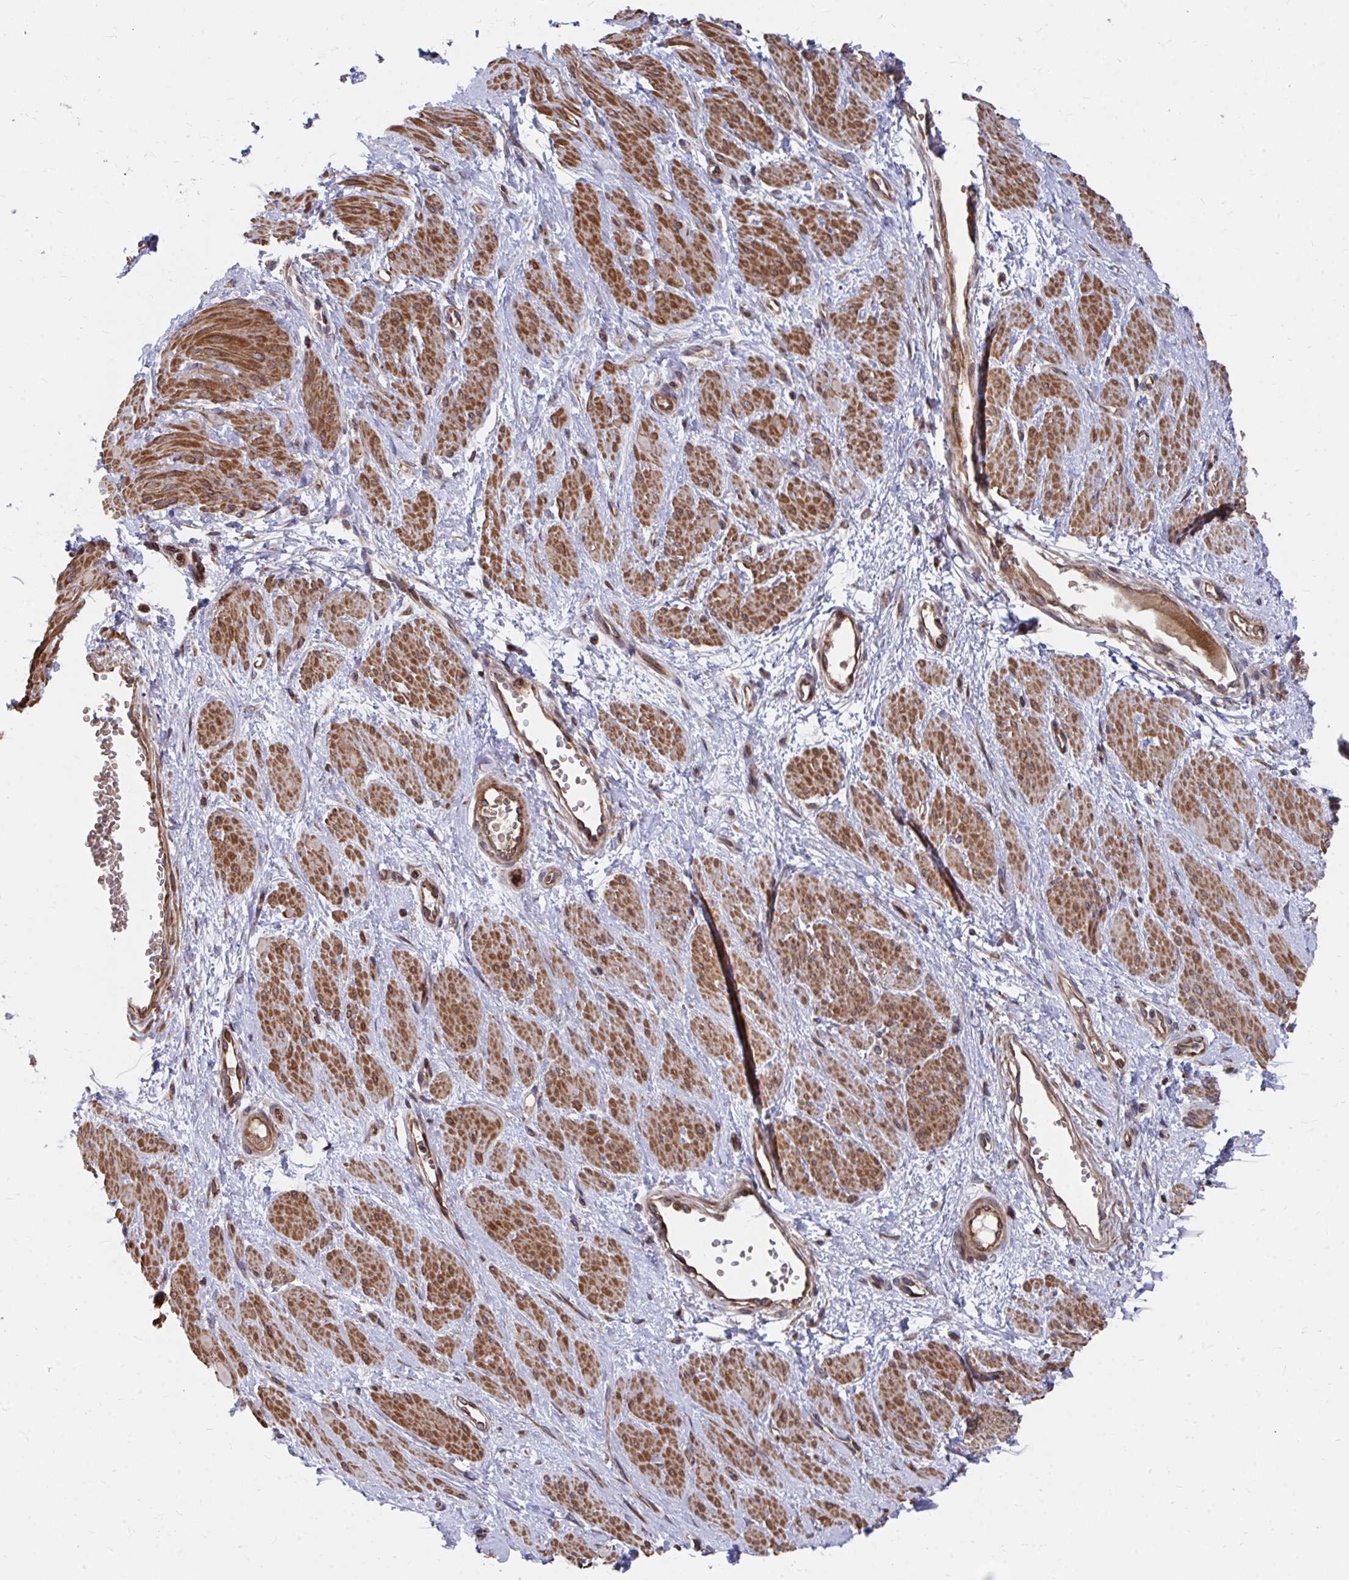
{"staining": {"intensity": "moderate", "quantity": ">75%", "location": "cytoplasmic/membranous"}, "tissue": "smooth muscle", "cell_type": "Smooth muscle cells", "image_type": "normal", "snomed": [{"axis": "morphology", "description": "Normal tissue, NOS"}, {"axis": "topography", "description": "Smooth muscle"}, {"axis": "topography", "description": "Uterus"}], "caption": "Benign smooth muscle reveals moderate cytoplasmic/membranous positivity in approximately >75% of smooth muscle cells, visualized by immunohistochemistry. (Brightfield microscopy of DAB IHC at high magnification).", "gene": "FAM89A", "patient": {"sex": "female", "age": 39}}